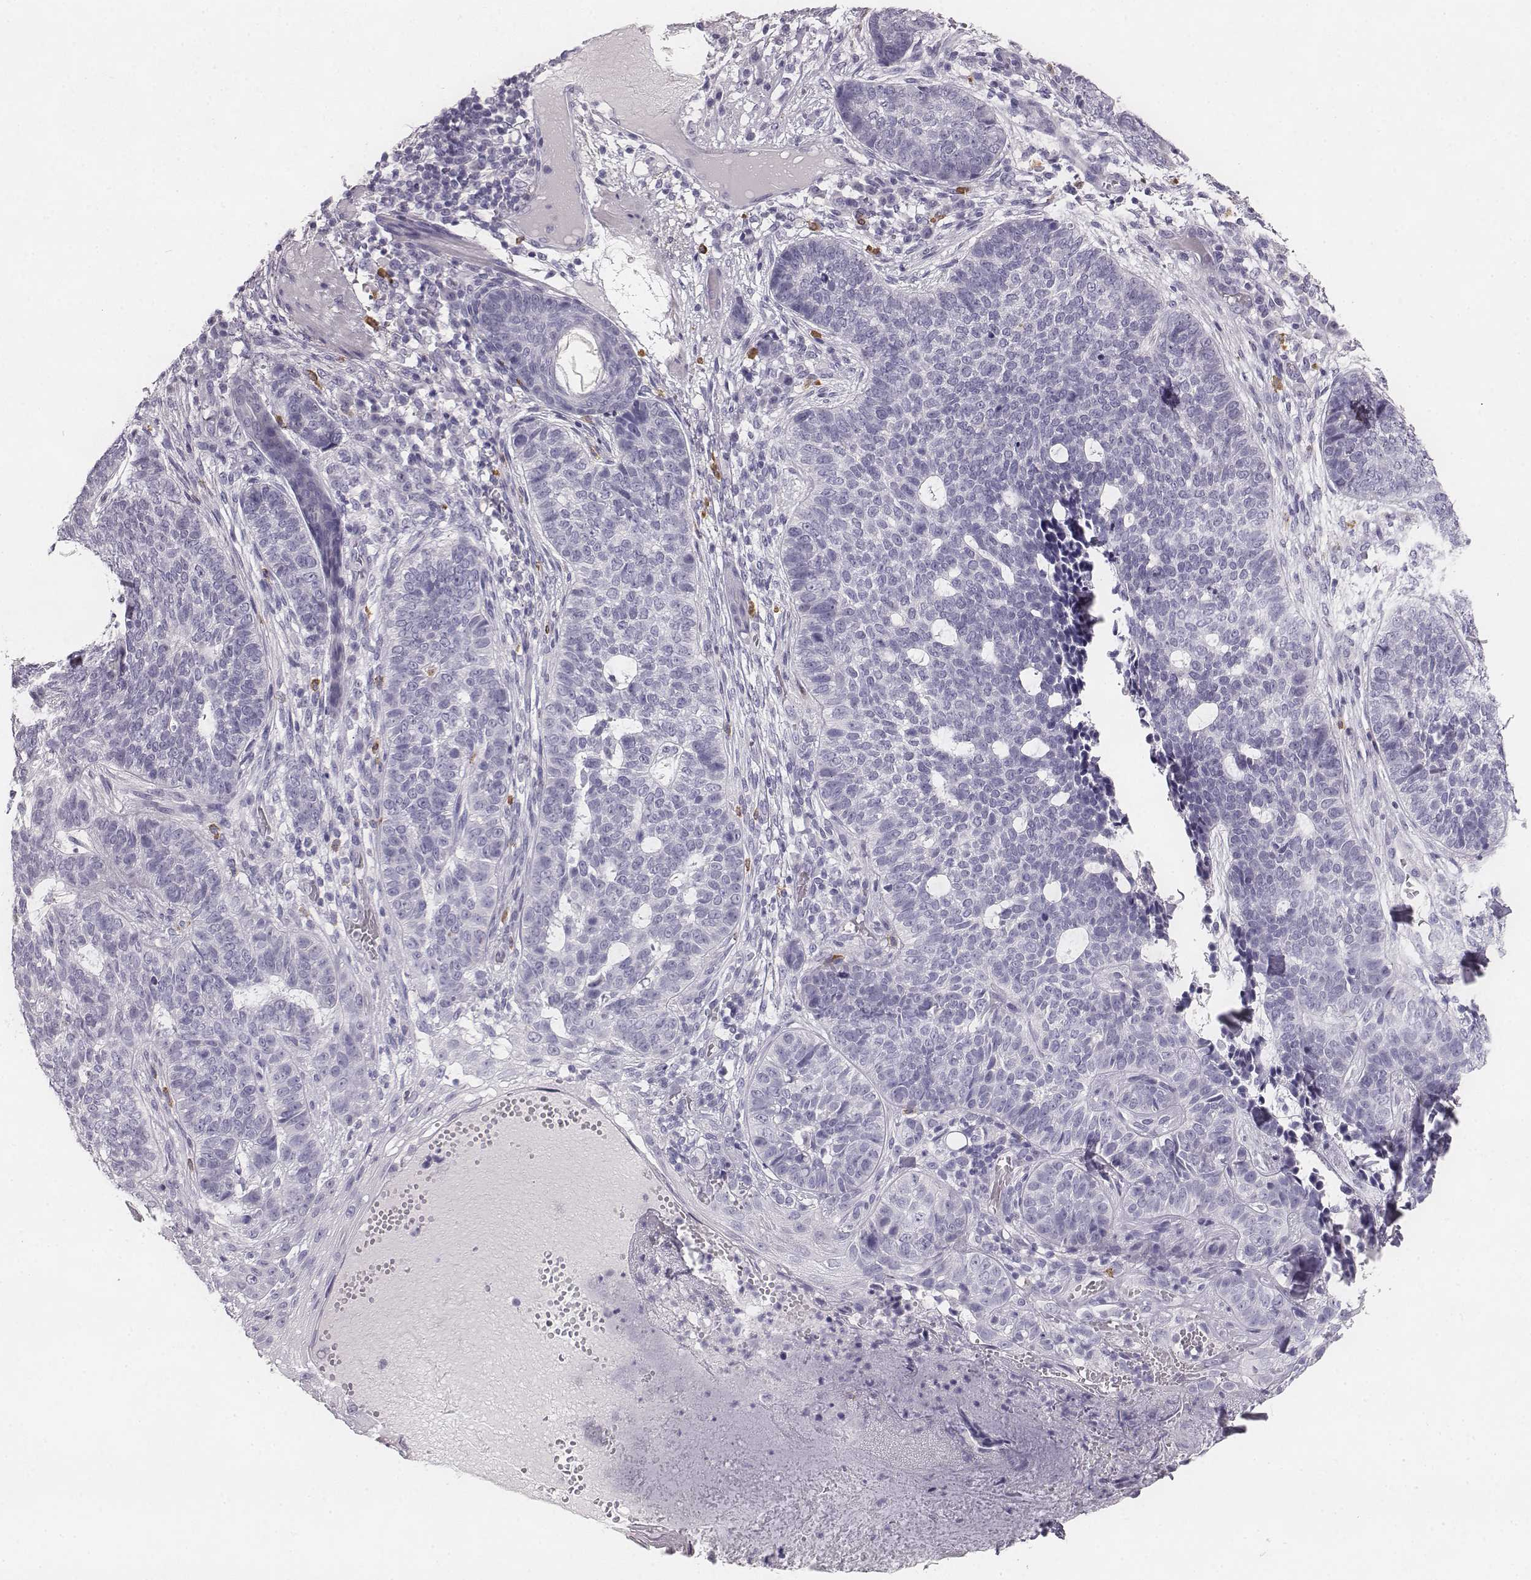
{"staining": {"intensity": "negative", "quantity": "none", "location": "none"}, "tissue": "skin cancer", "cell_type": "Tumor cells", "image_type": "cancer", "snomed": [{"axis": "morphology", "description": "Basal cell carcinoma"}, {"axis": "topography", "description": "Skin"}], "caption": "Immunohistochemical staining of human skin basal cell carcinoma displays no significant staining in tumor cells.", "gene": "NPTXR", "patient": {"sex": "female", "age": 69}}